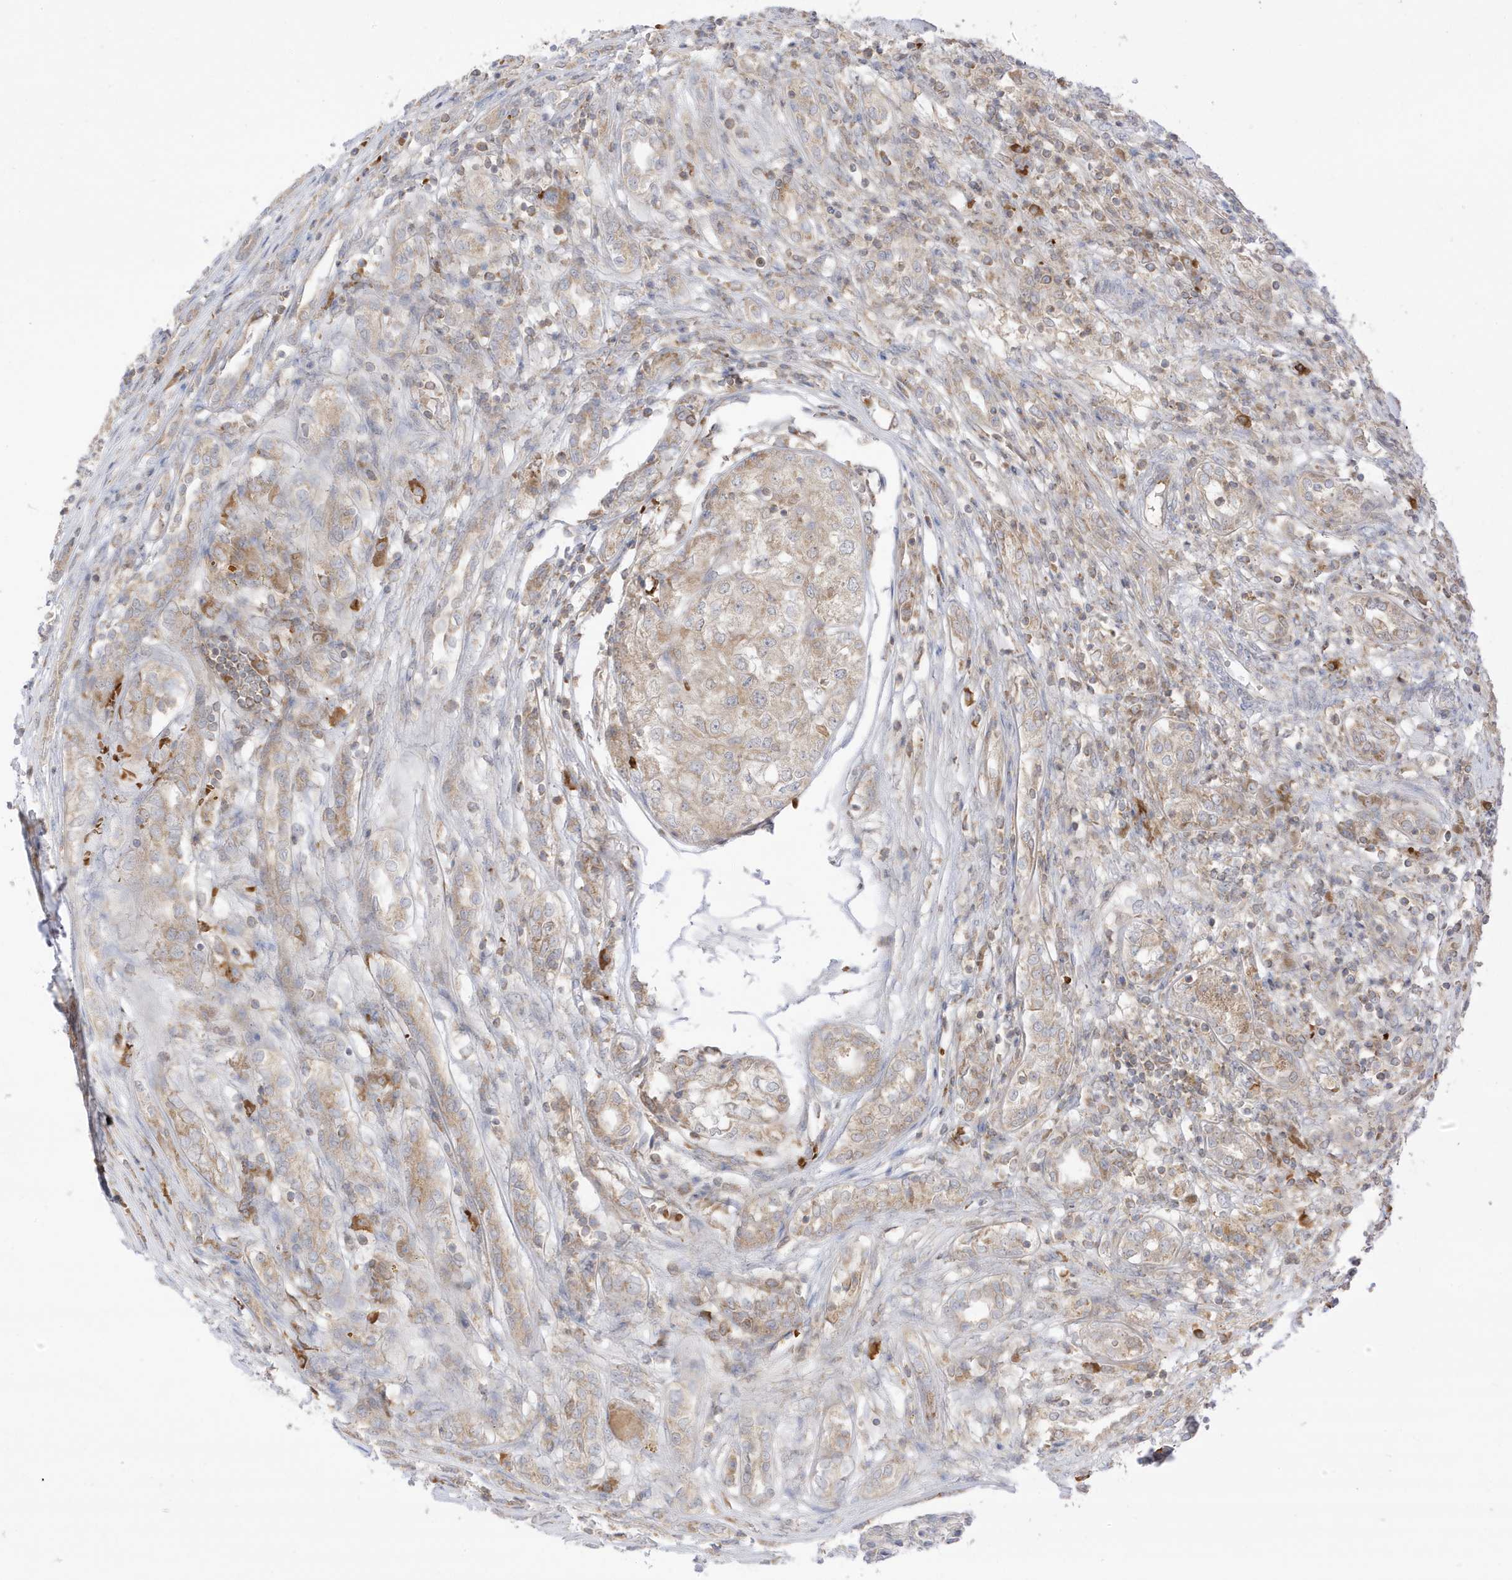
{"staining": {"intensity": "moderate", "quantity": ">75%", "location": "cytoplasmic/membranous"}, "tissue": "renal cancer", "cell_type": "Tumor cells", "image_type": "cancer", "snomed": [{"axis": "morphology", "description": "Adenocarcinoma, NOS"}, {"axis": "topography", "description": "Kidney"}], "caption": "Tumor cells demonstrate moderate cytoplasmic/membranous expression in approximately >75% of cells in adenocarcinoma (renal).", "gene": "NPPC", "patient": {"sex": "female", "age": 54}}